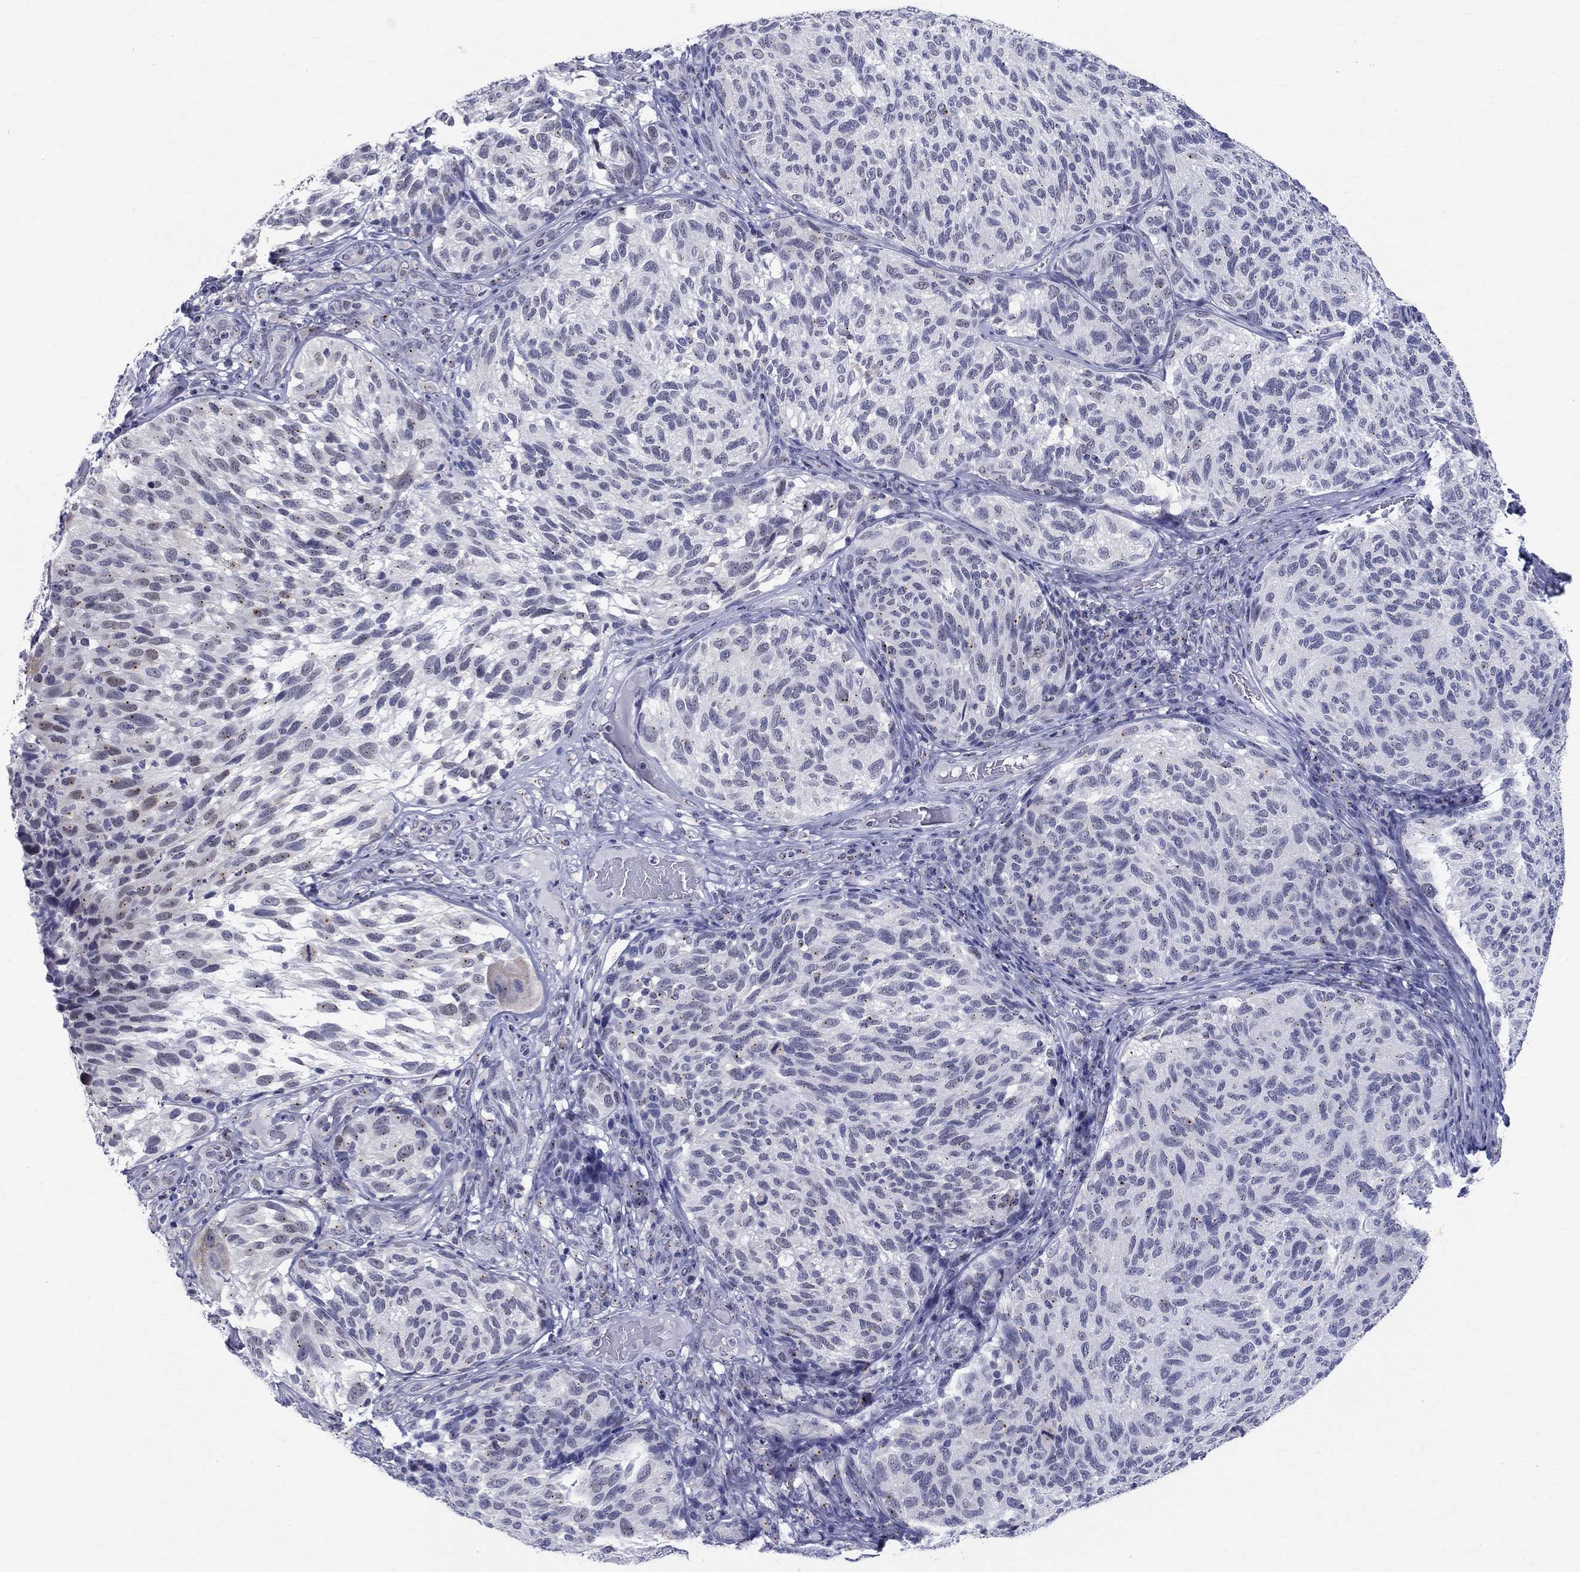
{"staining": {"intensity": "negative", "quantity": "none", "location": "none"}, "tissue": "melanoma", "cell_type": "Tumor cells", "image_type": "cancer", "snomed": [{"axis": "morphology", "description": "Malignant melanoma, NOS"}, {"axis": "topography", "description": "Skin"}], "caption": "Human malignant melanoma stained for a protein using immunohistochemistry reveals no positivity in tumor cells.", "gene": "CEP43", "patient": {"sex": "female", "age": 73}}